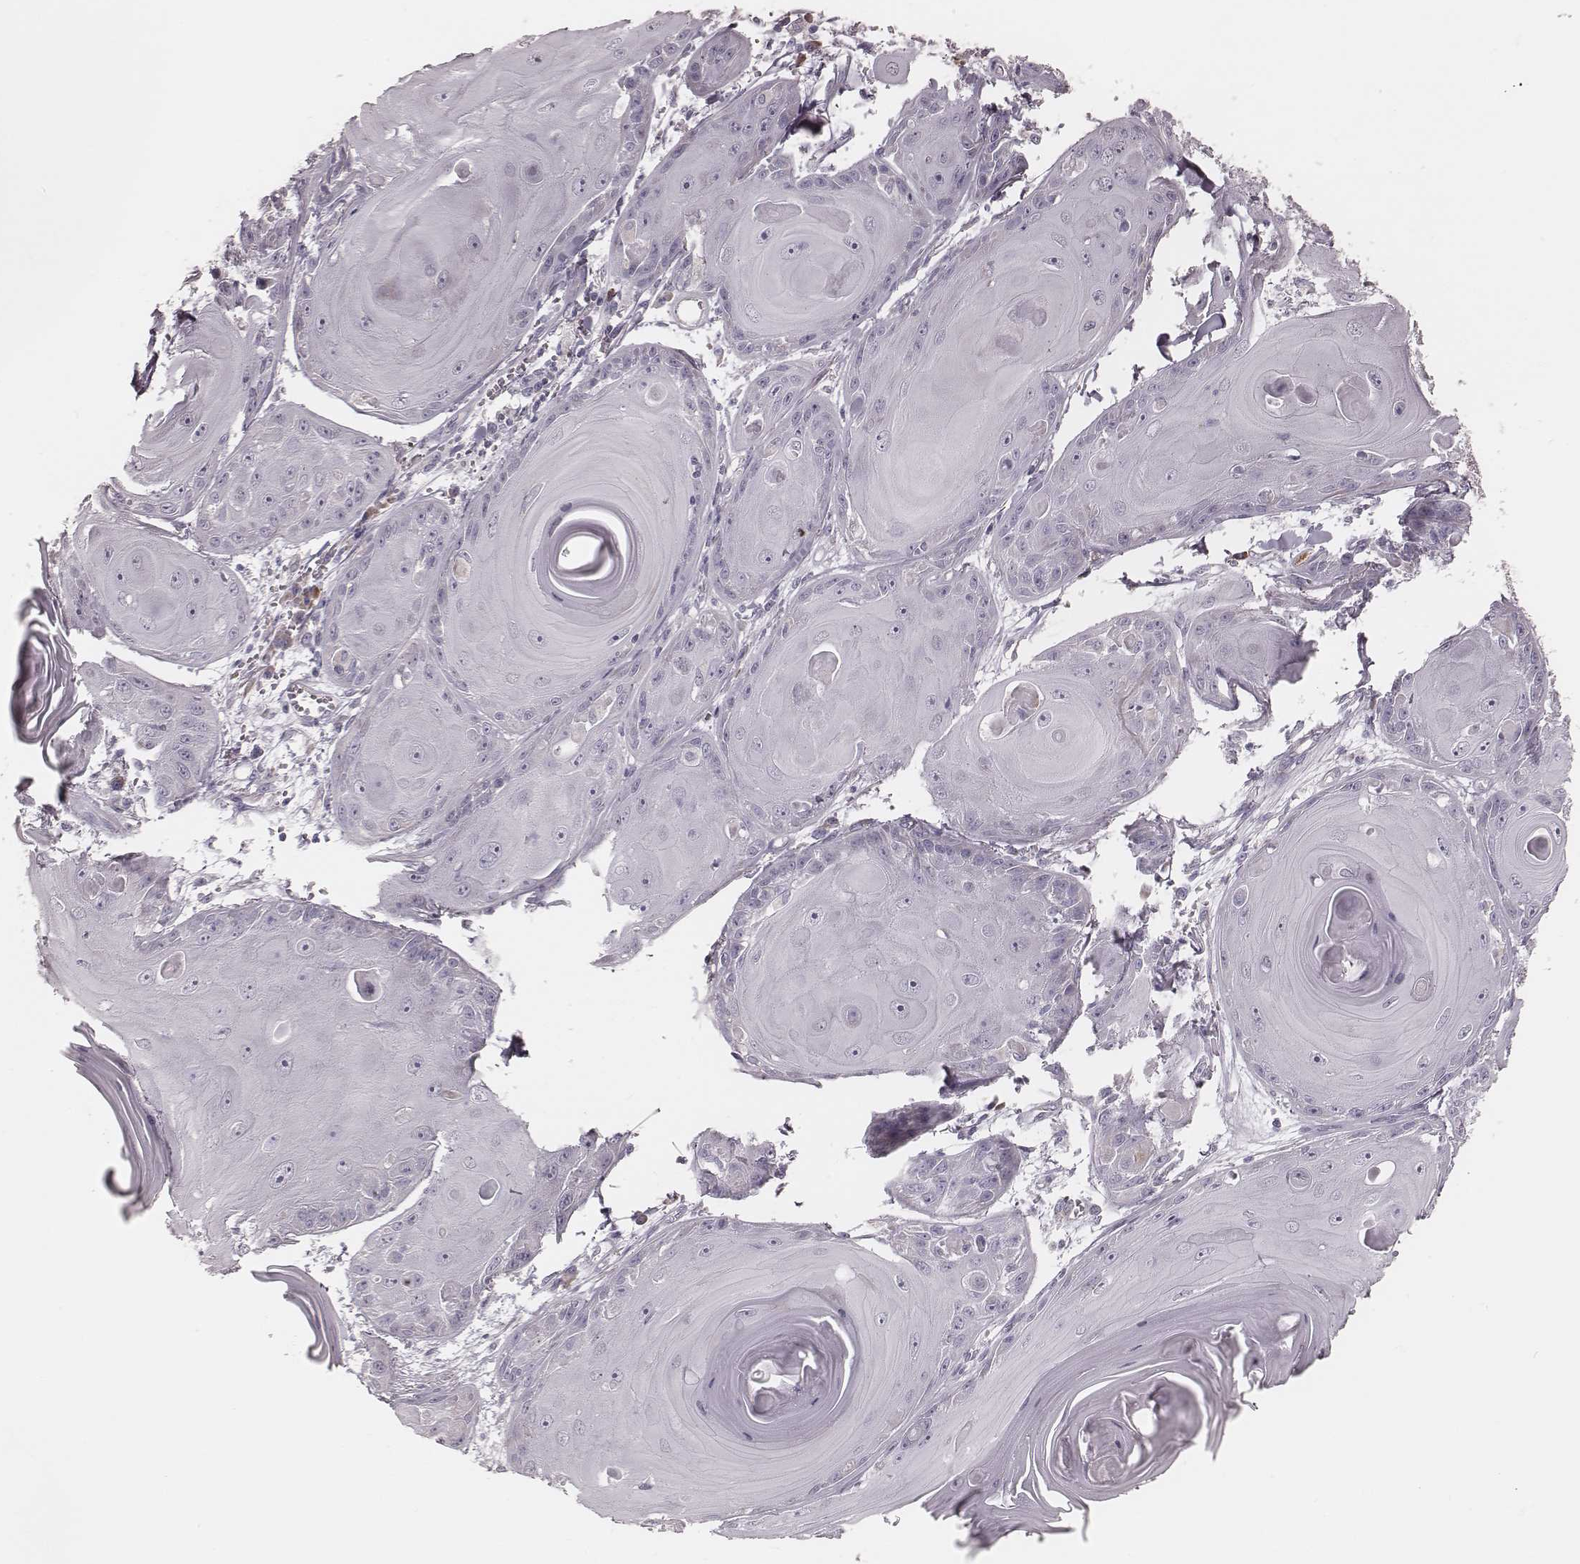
{"staining": {"intensity": "negative", "quantity": "none", "location": "none"}, "tissue": "skin cancer", "cell_type": "Tumor cells", "image_type": "cancer", "snomed": [{"axis": "morphology", "description": "Squamous cell carcinoma, NOS"}, {"axis": "topography", "description": "Skin"}, {"axis": "topography", "description": "Vulva"}], "caption": "Immunohistochemical staining of human skin squamous cell carcinoma demonstrates no significant staining in tumor cells. (Brightfield microscopy of DAB (3,3'-diaminobenzidine) immunohistochemistry at high magnification).", "gene": "KIF5C", "patient": {"sex": "female", "age": 85}}